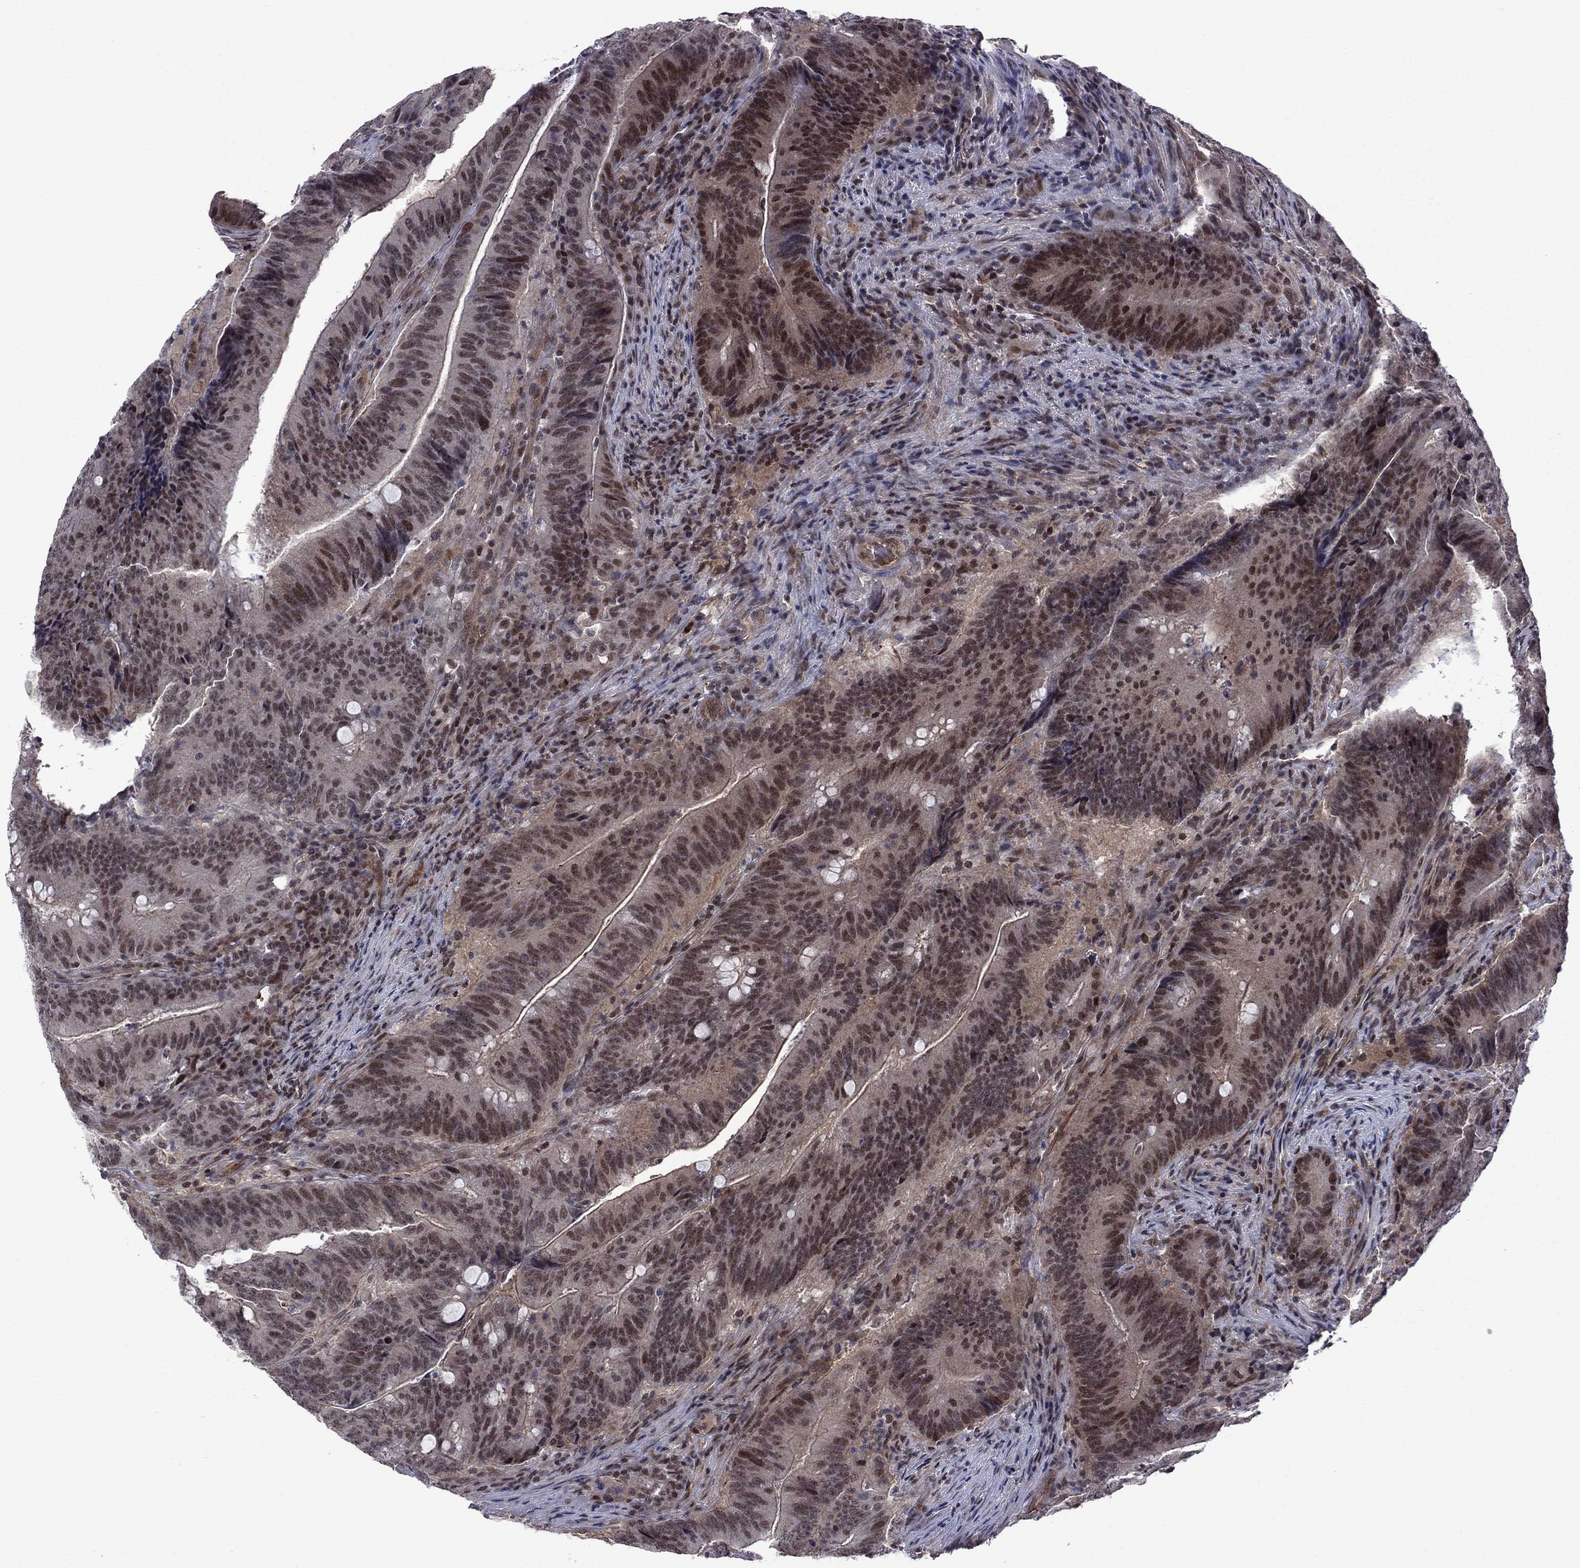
{"staining": {"intensity": "moderate", "quantity": "25%-75%", "location": "nuclear"}, "tissue": "colorectal cancer", "cell_type": "Tumor cells", "image_type": "cancer", "snomed": [{"axis": "morphology", "description": "Adenocarcinoma, NOS"}, {"axis": "topography", "description": "Colon"}], "caption": "DAB (3,3'-diaminobenzidine) immunohistochemical staining of human adenocarcinoma (colorectal) exhibits moderate nuclear protein staining in approximately 25%-75% of tumor cells. The staining was performed using DAB (3,3'-diaminobenzidine), with brown indicating positive protein expression. Nuclei are stained blue with hematoxylin.", "gene": "BRF1", "patient": {"sex": "female", "age": 87}}